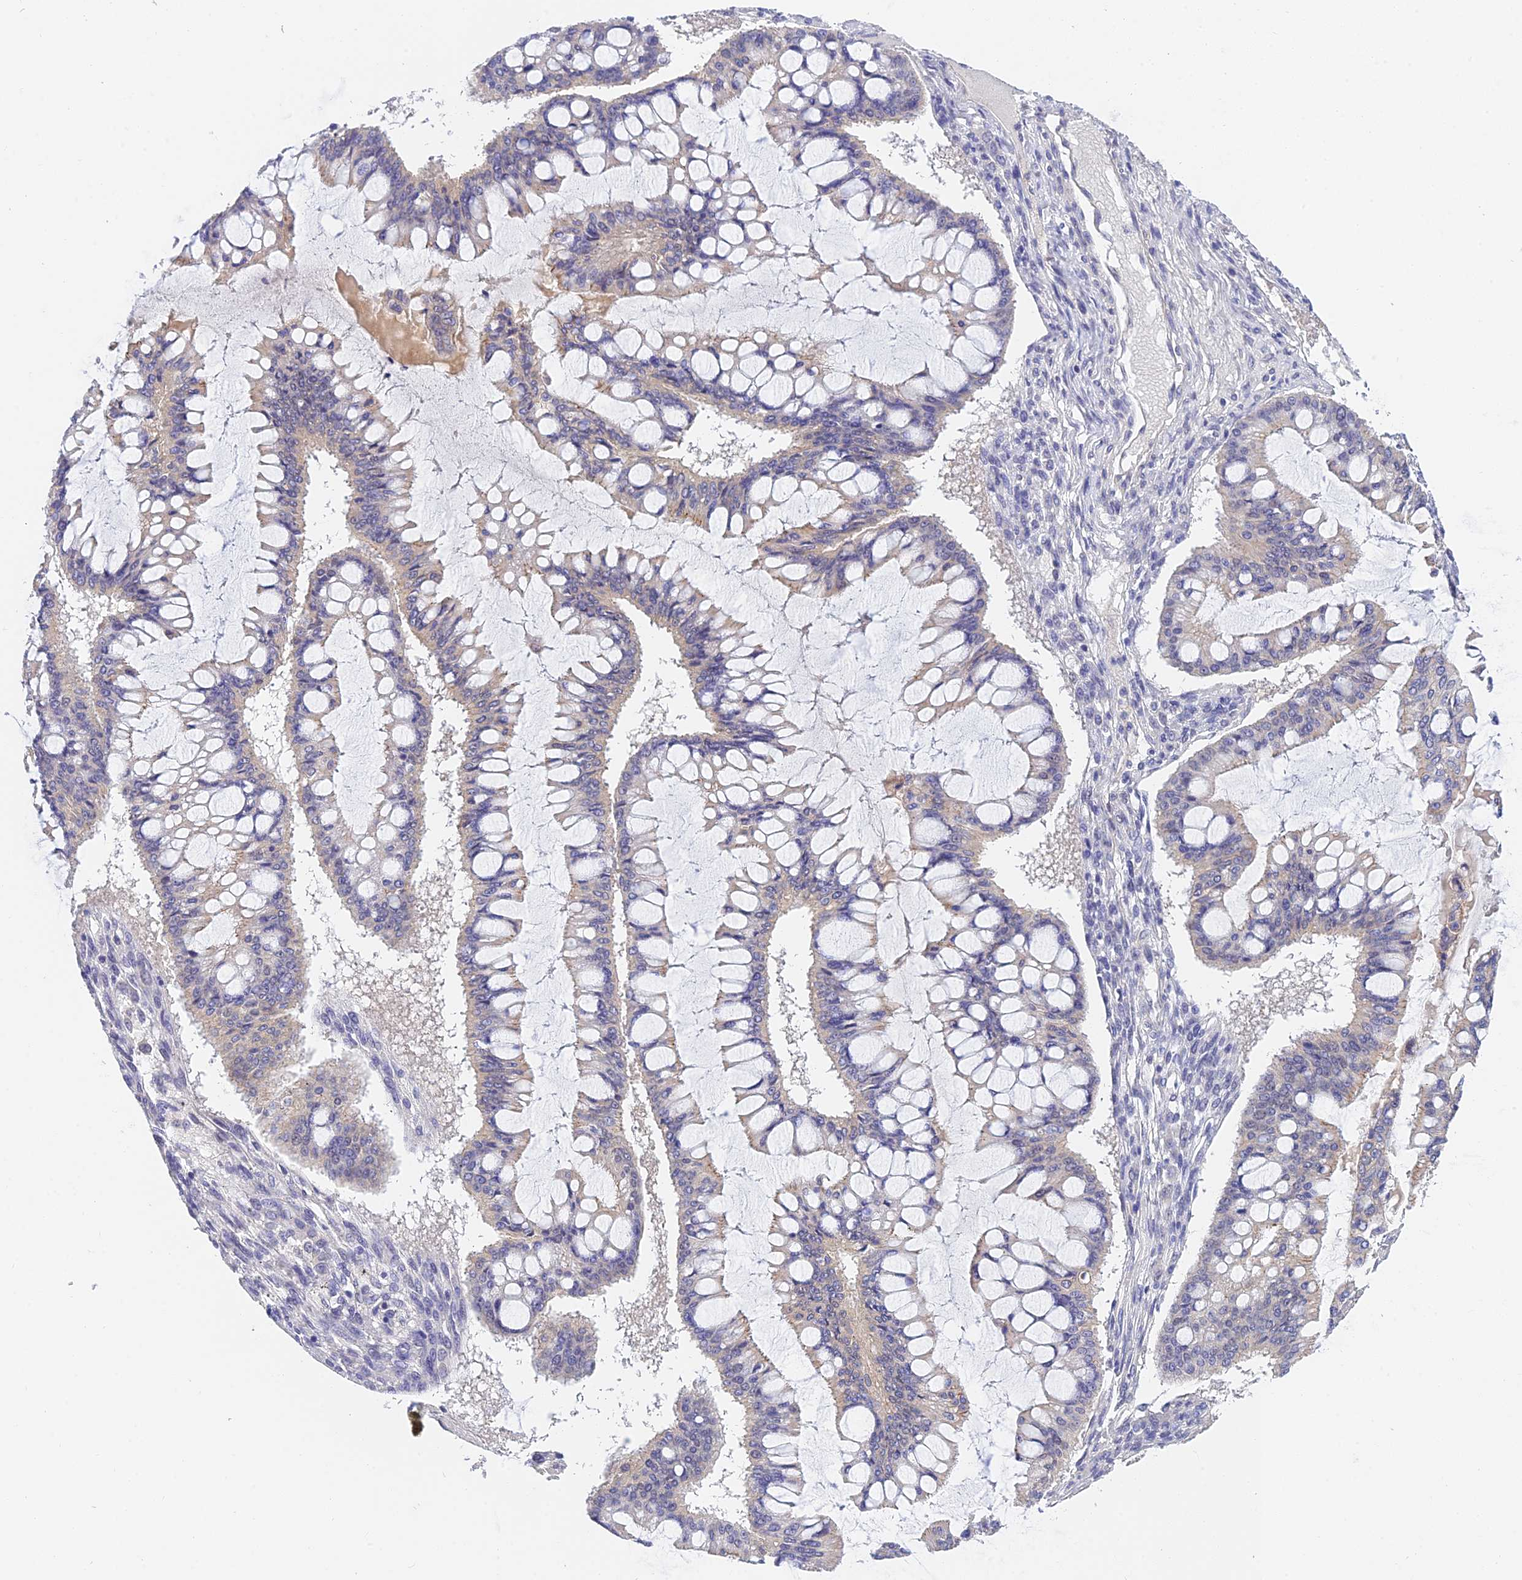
{"staining": {"intensity": "weak", "quantity": "<25%", "location": "cytoplasmic/membranous"}, "tissue": "ovarian cancer", "cell_type": "Tumor cells", "image_type": "cancer", "snomed": [{"axis": "morphology", "description": "Cystadenocarcinoma, mucinous, NOS"}, {"axis": "topography", "description": "Ovary"}], "caption": "High magnification brightfield microscopy of ovarian mucinous cystadenocarcinoma stained with DAB (brown) and counterstained with hematoxylin (blue): tumor cells show no significant expression.", "gene": "HOXB1", "patient": {"sex": "female", "age": 73}}